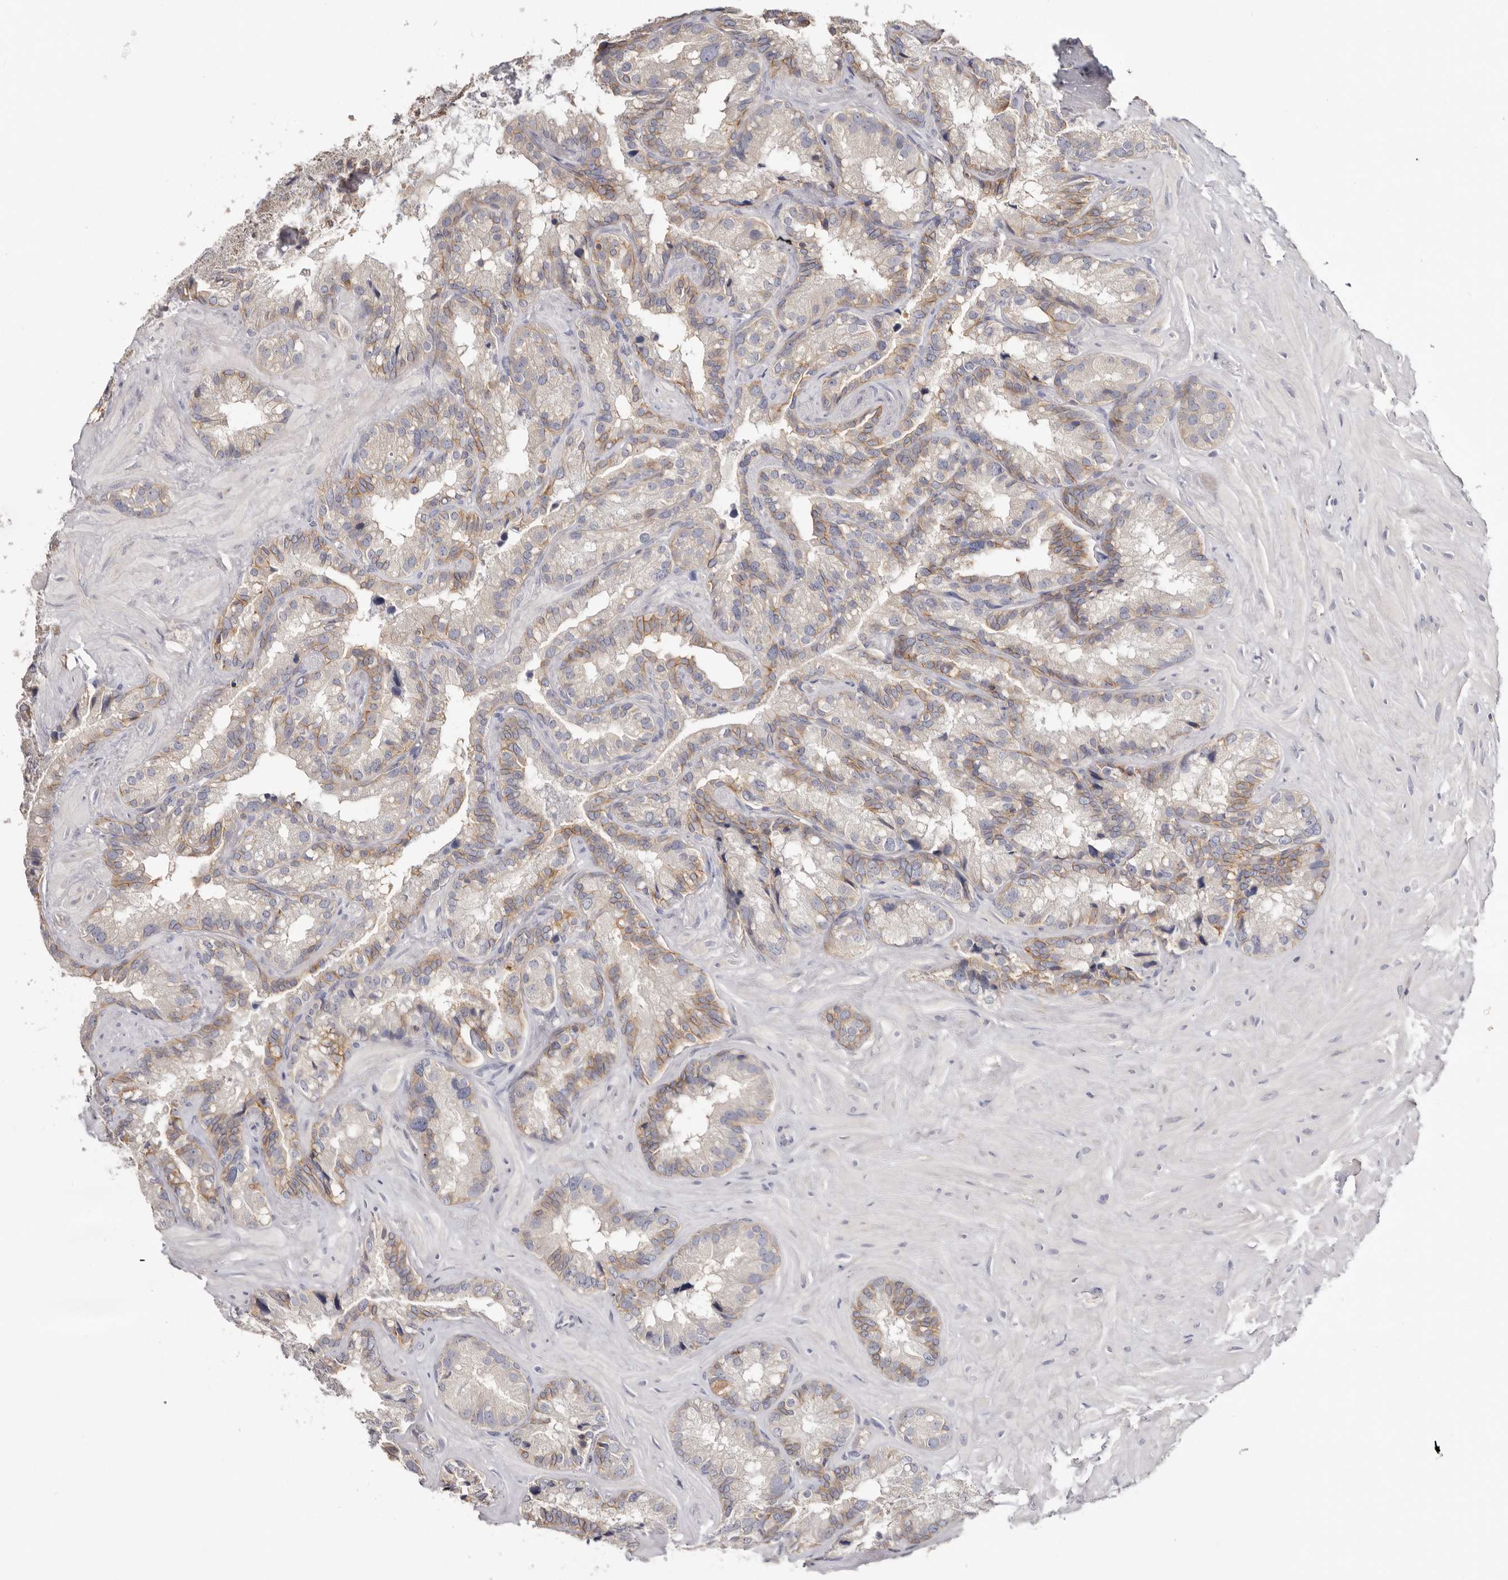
{"staining": {"intensity": "moderate", "quantity": "25%-75%", "location": "cytoplasmic/membranous"}, "tissue": "seminal vesicle", "cell_type": "Glandular cells", "image_type": "normal", "snomed": [{"axis": "morphology", "description": "Normal tissue, NOS"}, {"axis": "topography", "description": "Prostate"}, {"axis": "topography", "description": "Seminal veicle"}], "caption": "An immunohistochemistry image of benign tissue is shown. Protein staining in brown shows moderate cytoplasmic/membranous positivity in seminal vesicle within glandular cells.", "gene": "S100A14", "patient": {"sex": "male", "age": 68}}